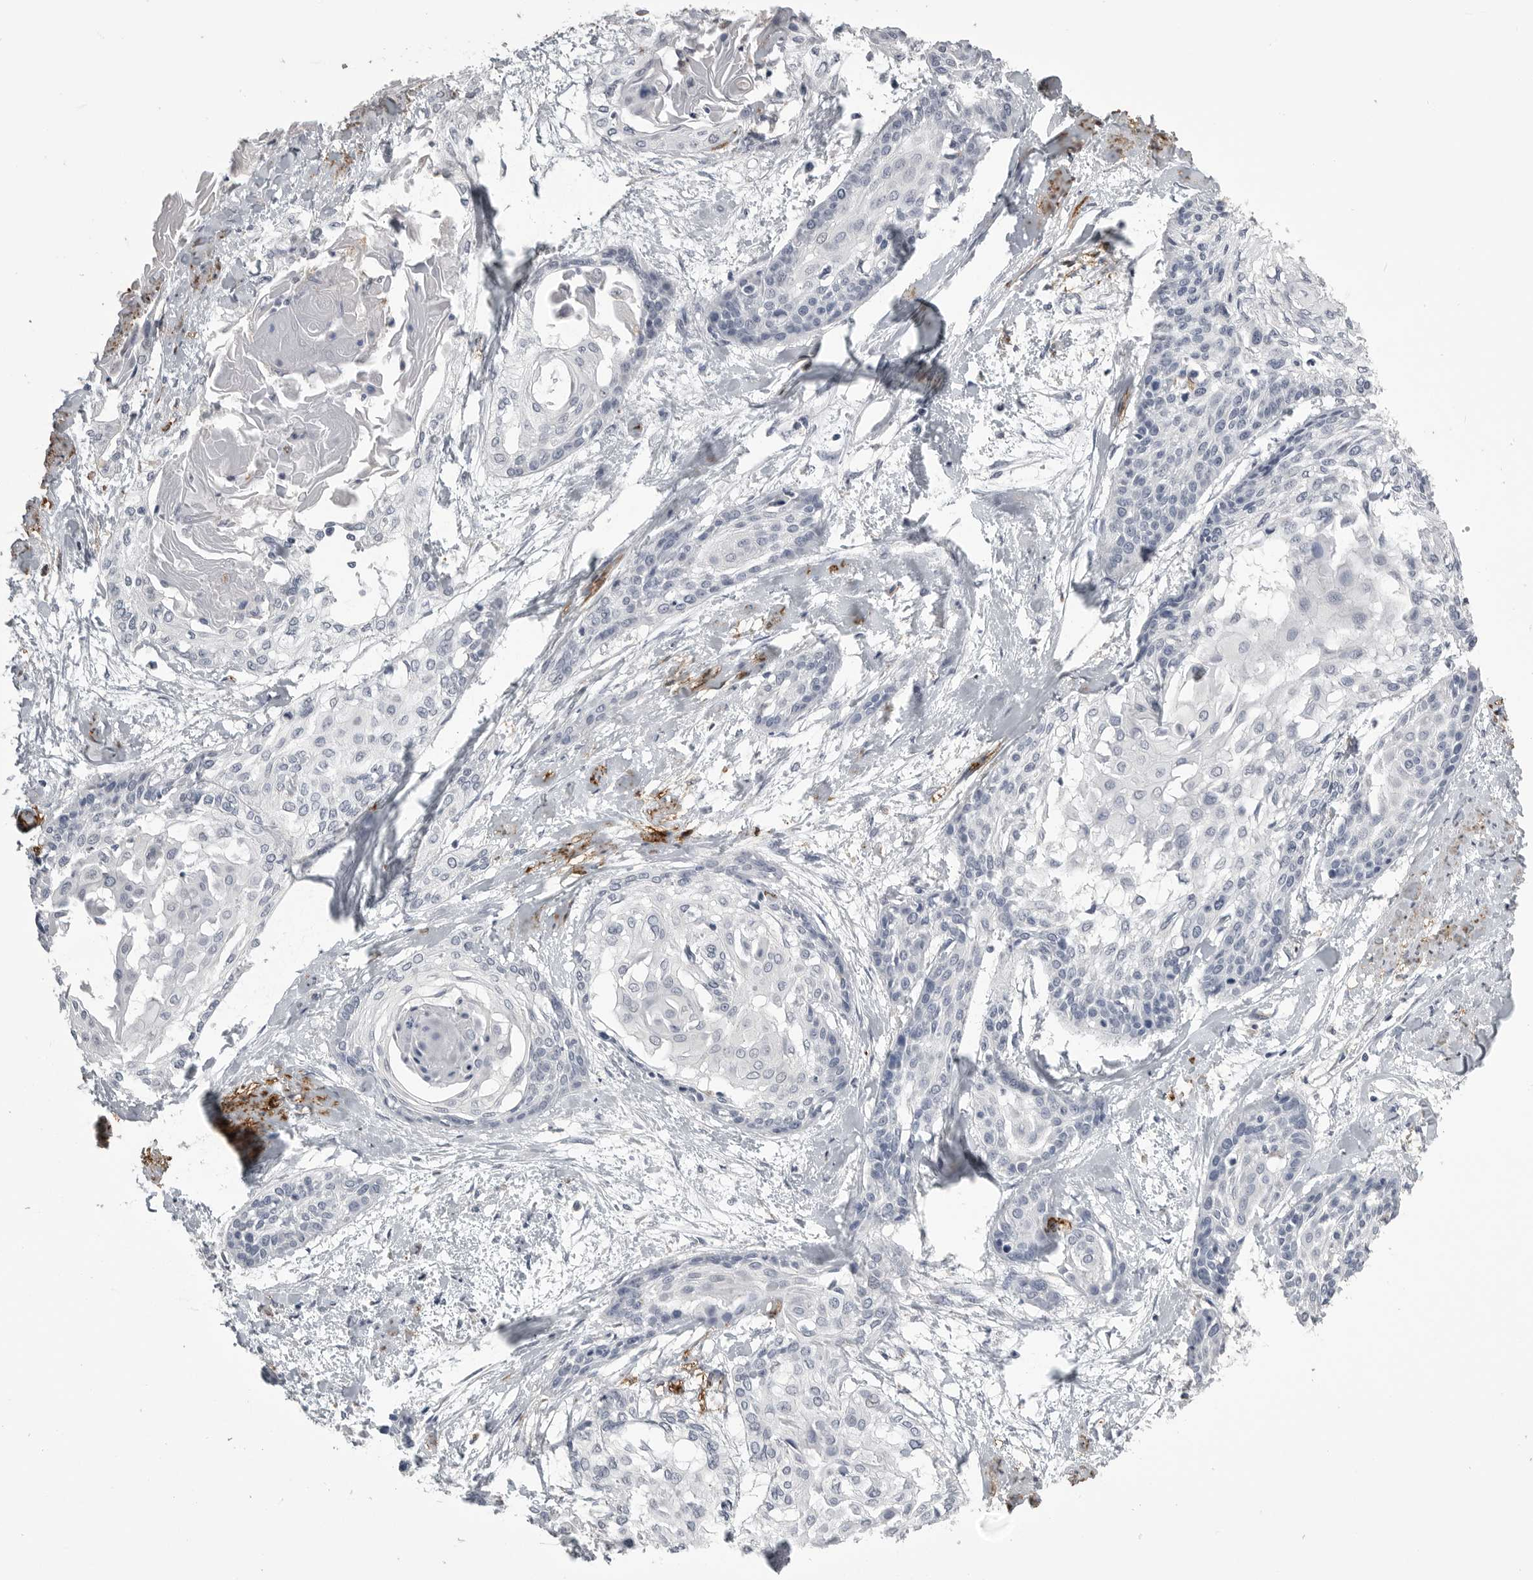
{"staining": {"intensity": "negative", "quantity": "none", "location": "none"}, "tissue": "cervical cancer", "cell_type": "Tumor cells", "image_type": "cancer", "snomed": [{"axis": "morphology", "description": "Squamous cell carcinoma, NOS"}, {"axis": "topography", "description": "Cervix"}], "caption": "An IHC photomicrograph of cervical squamous cell carcinoma is shown. There is no staining in tumor cells of cervical squamous cell carcinoma.", "gene": "AOC3", "patient": {"sex": "female", "age": 57}}